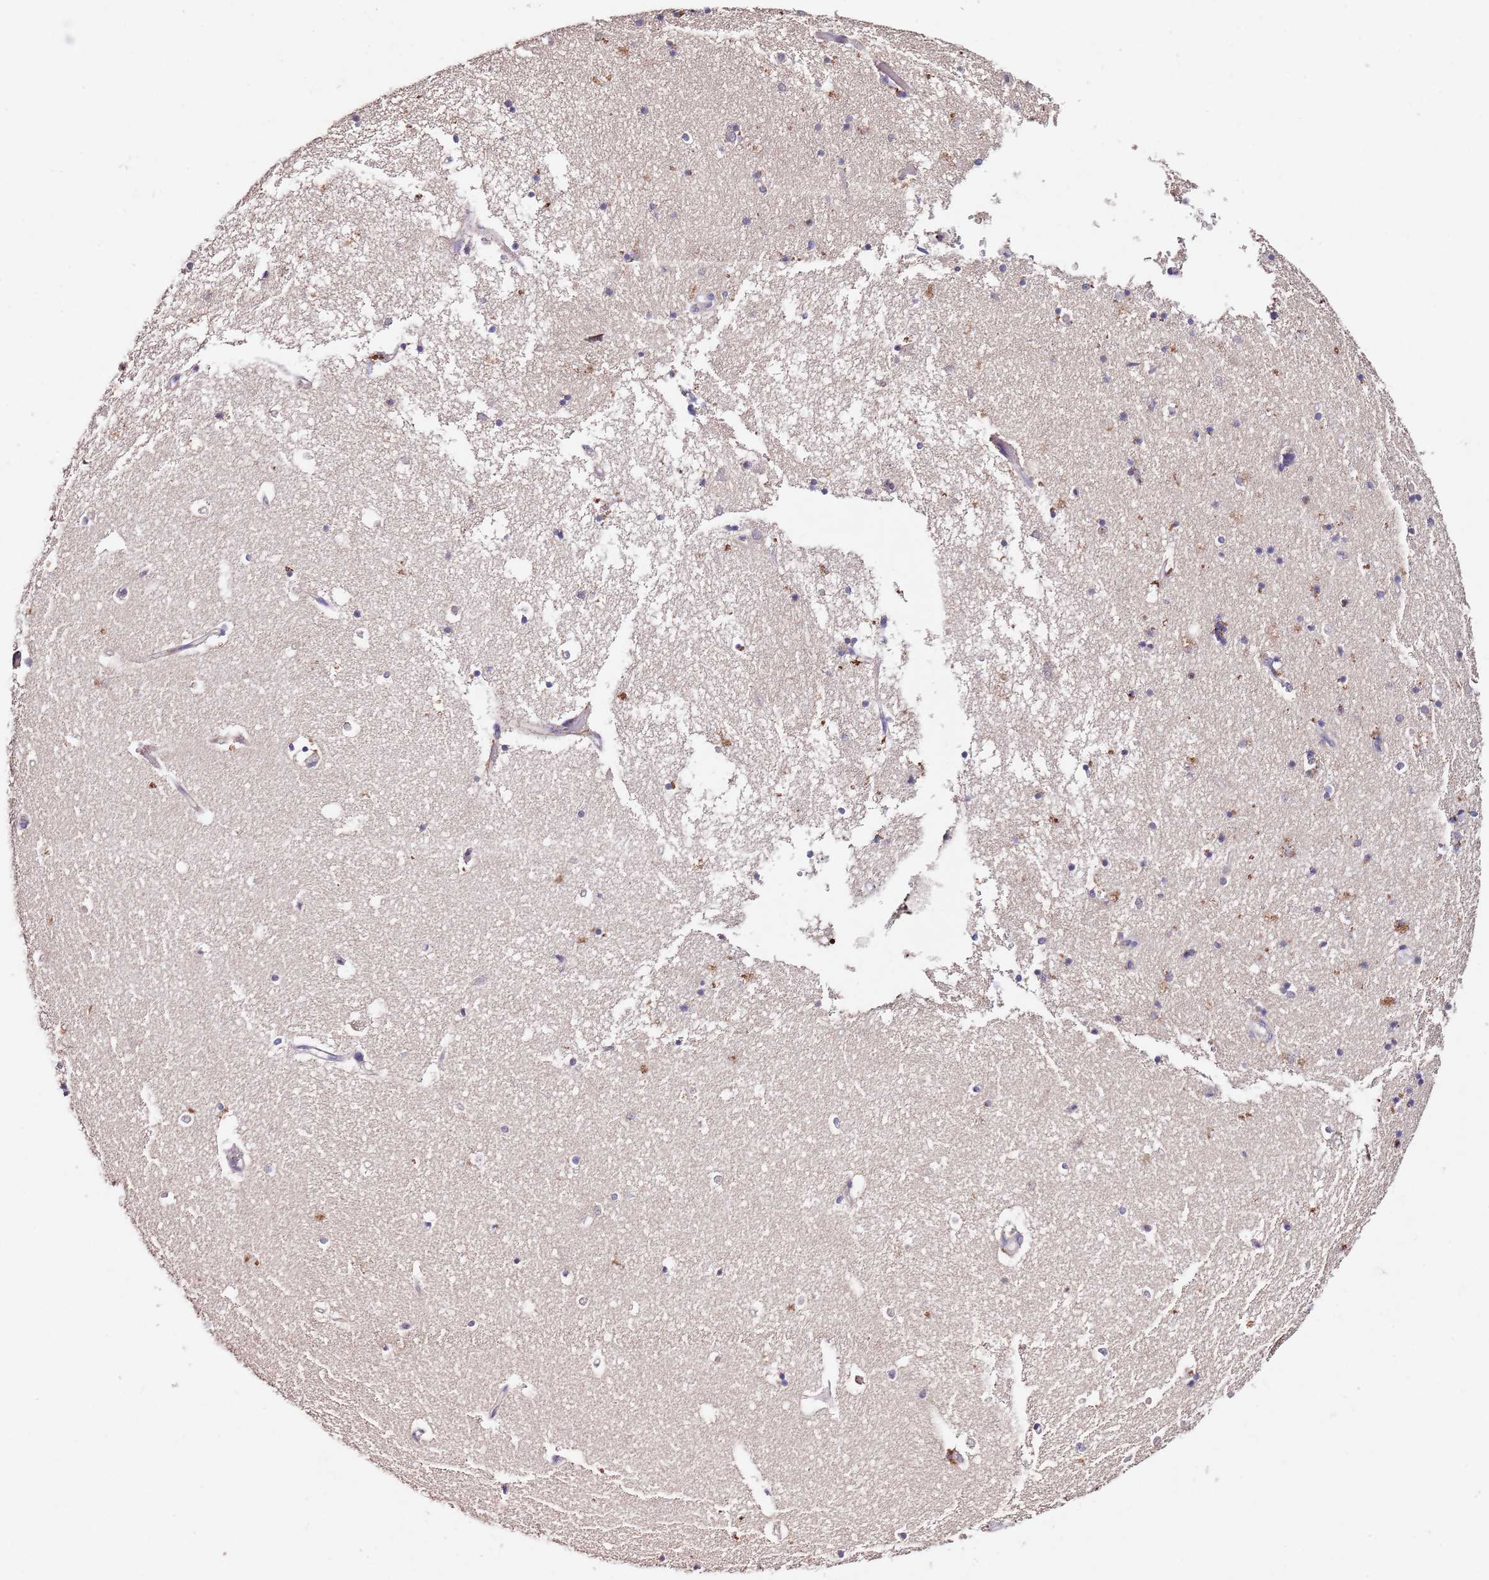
{"staining": {"intensity": "weak", "quantity": "<25%", "location": "cytoplasmic/membranous"}, "tissue": "hippocampus", "cell_type": "Glial cells", "image_type": "normal", "snomed": [{"axis": "morphology", "description": "Normal tissue, NOS"}, {"axis": "topography", "description": "Hippocampus"}], "caption": "There is no significant positivity in glial cells of hippocampus. Brightfield microscopy of immunohistochemistry stained with DAB (3,3'-diaminobenzidine) (brown) and hematoxylin (blue), captured at high magnification.", "gene": "NRDE2", "patient": {"sex": "male", "age": 70}}